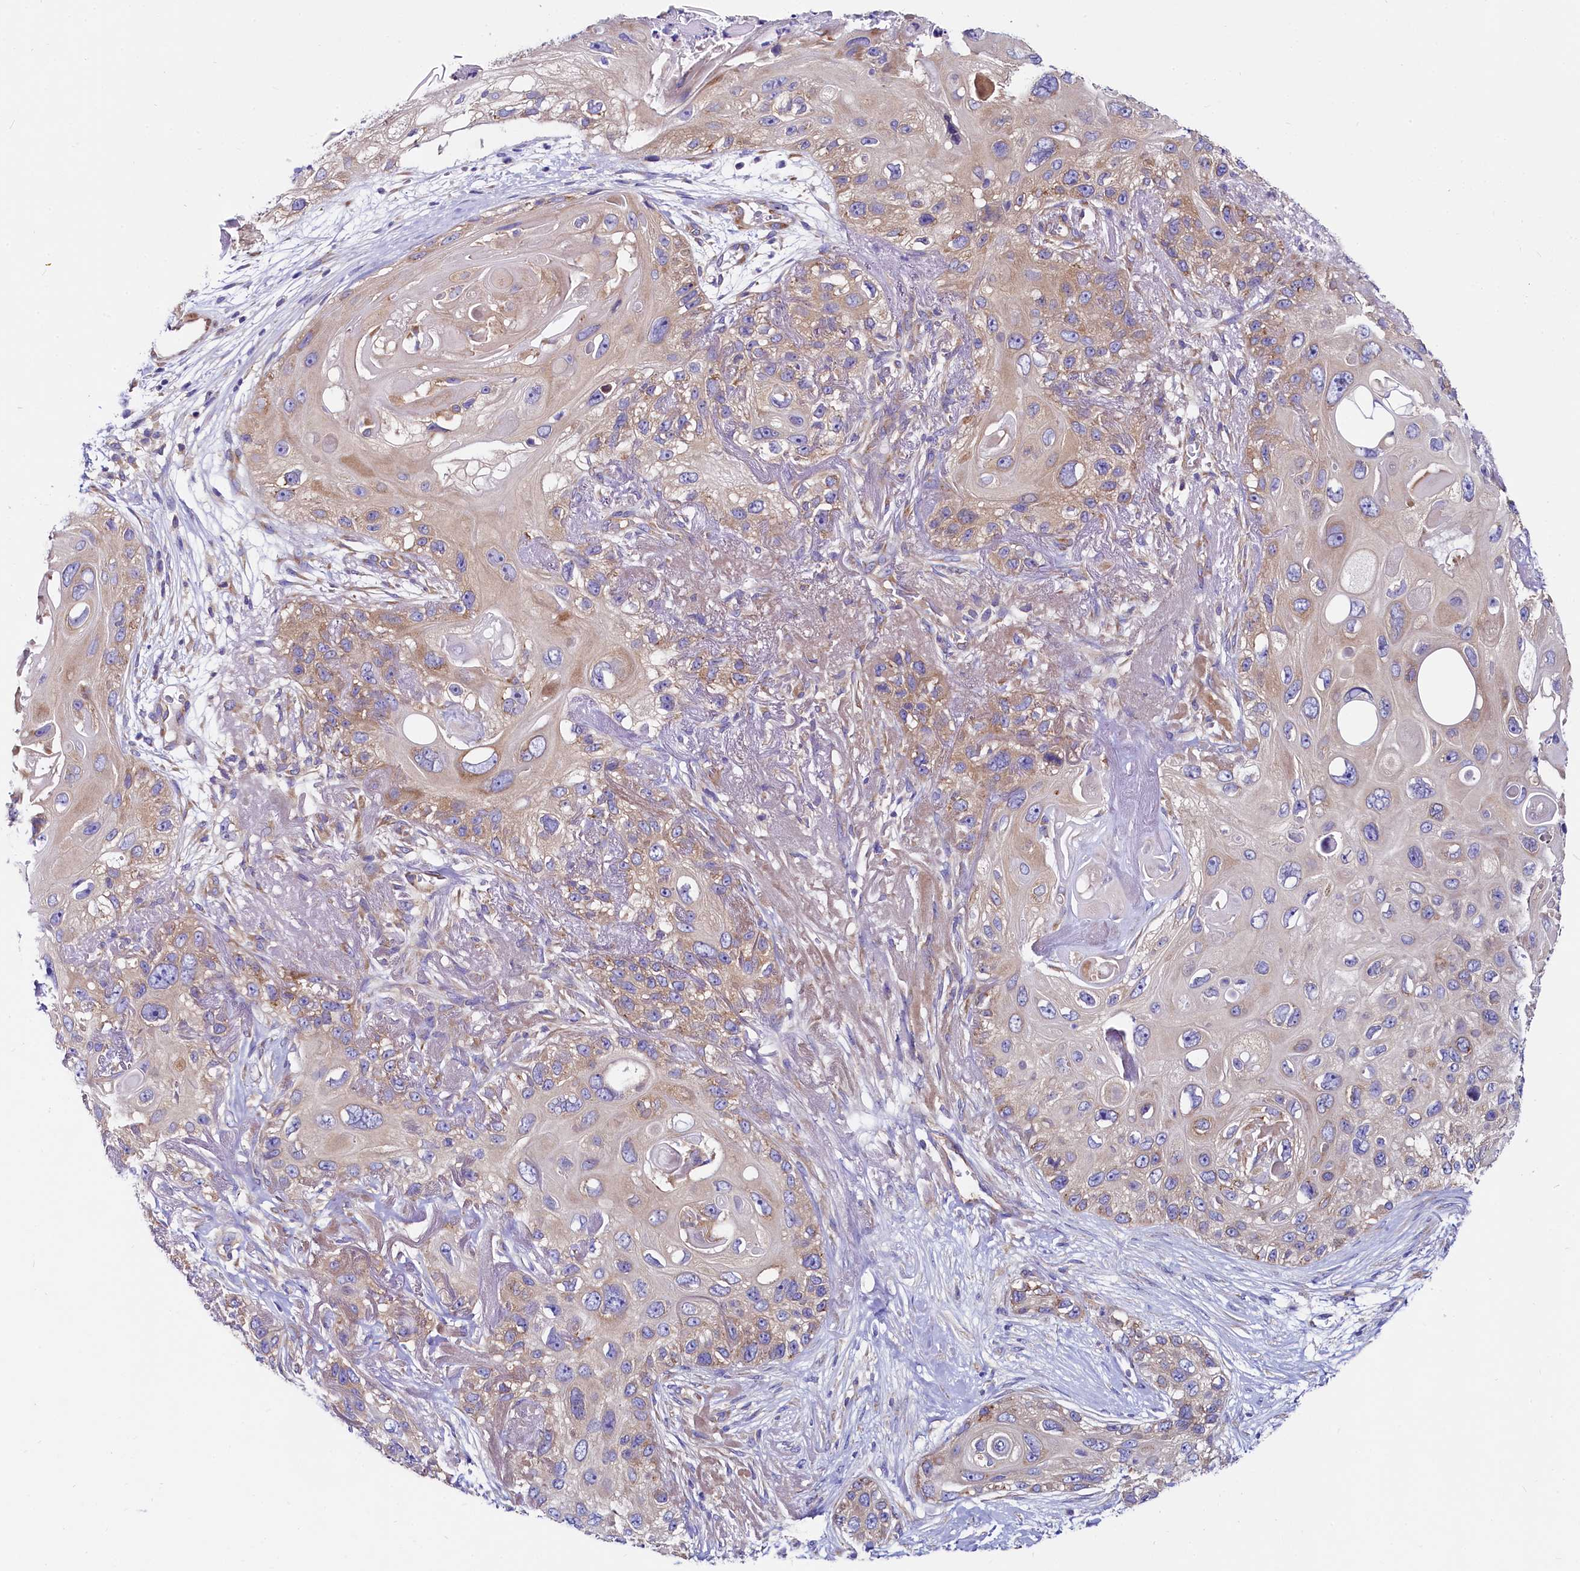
{"staining": {"intensity": "weak", "quantity": "25%-75%", "location": "cytoplasmic/membranous"}, "tissue": "skin cancer", "cell_type": "Tumor cells", "image_type": "cancer", "snomed": [{"axis": "morphology", "description": "Normal tissue, NOS"}, {"axis": "morphology", "description": "Squamous cell carcinoma, NOS"}, {"axis": "topography", "description": "Skin"}], "caption": "Squamous cell carcinoma (skin) stained with DAB immunohistochemistry (IHC) exhibits low levels of weak cytoplasmic/membranous expression in about 25%-75% of tumor cells. (Brightfield microscopy of DAB IHC at high magnification).", "gene": "QARS1", "patient": {"sex": "male", "age": 72}}